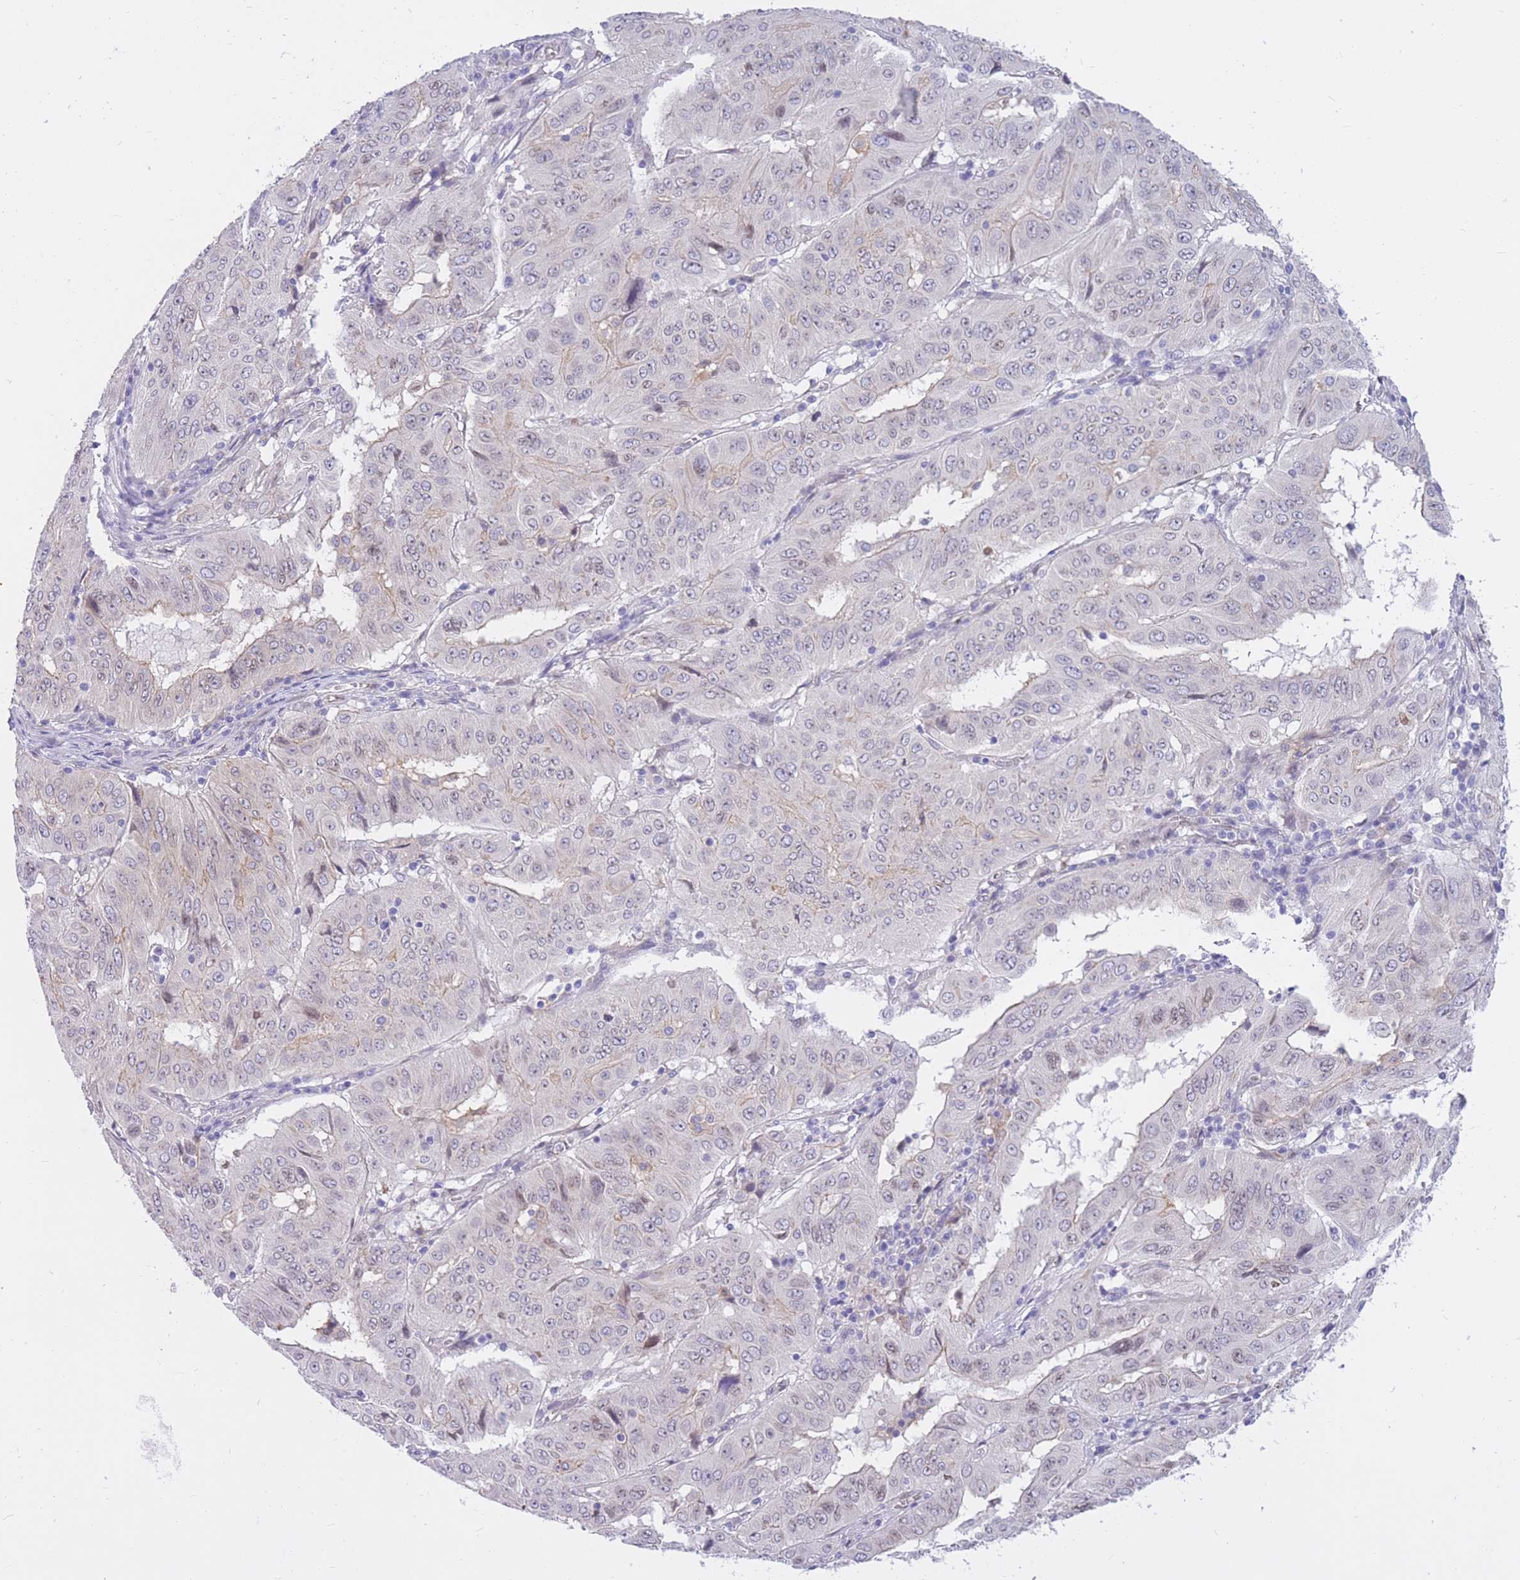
{"staining": {"intensity": "negative", "quantity": "none", "location": "none"}, "tissue": "pancreatic cancer", "cell_type": "Tumor cells", "image_type": "cancer", "snomed": [{"axis": "morphology", "description": "Adenocarcinoma, NOS"}, {"axis": "topography", "description": "Pancreas"}], "caption": "The IHC histopathology image has no significant positivity in tumor cells of adenocarcinoma (pancreatic) tissue.", "gene": "HOOK2", "patient": {"sex": "male", "age": 63}}